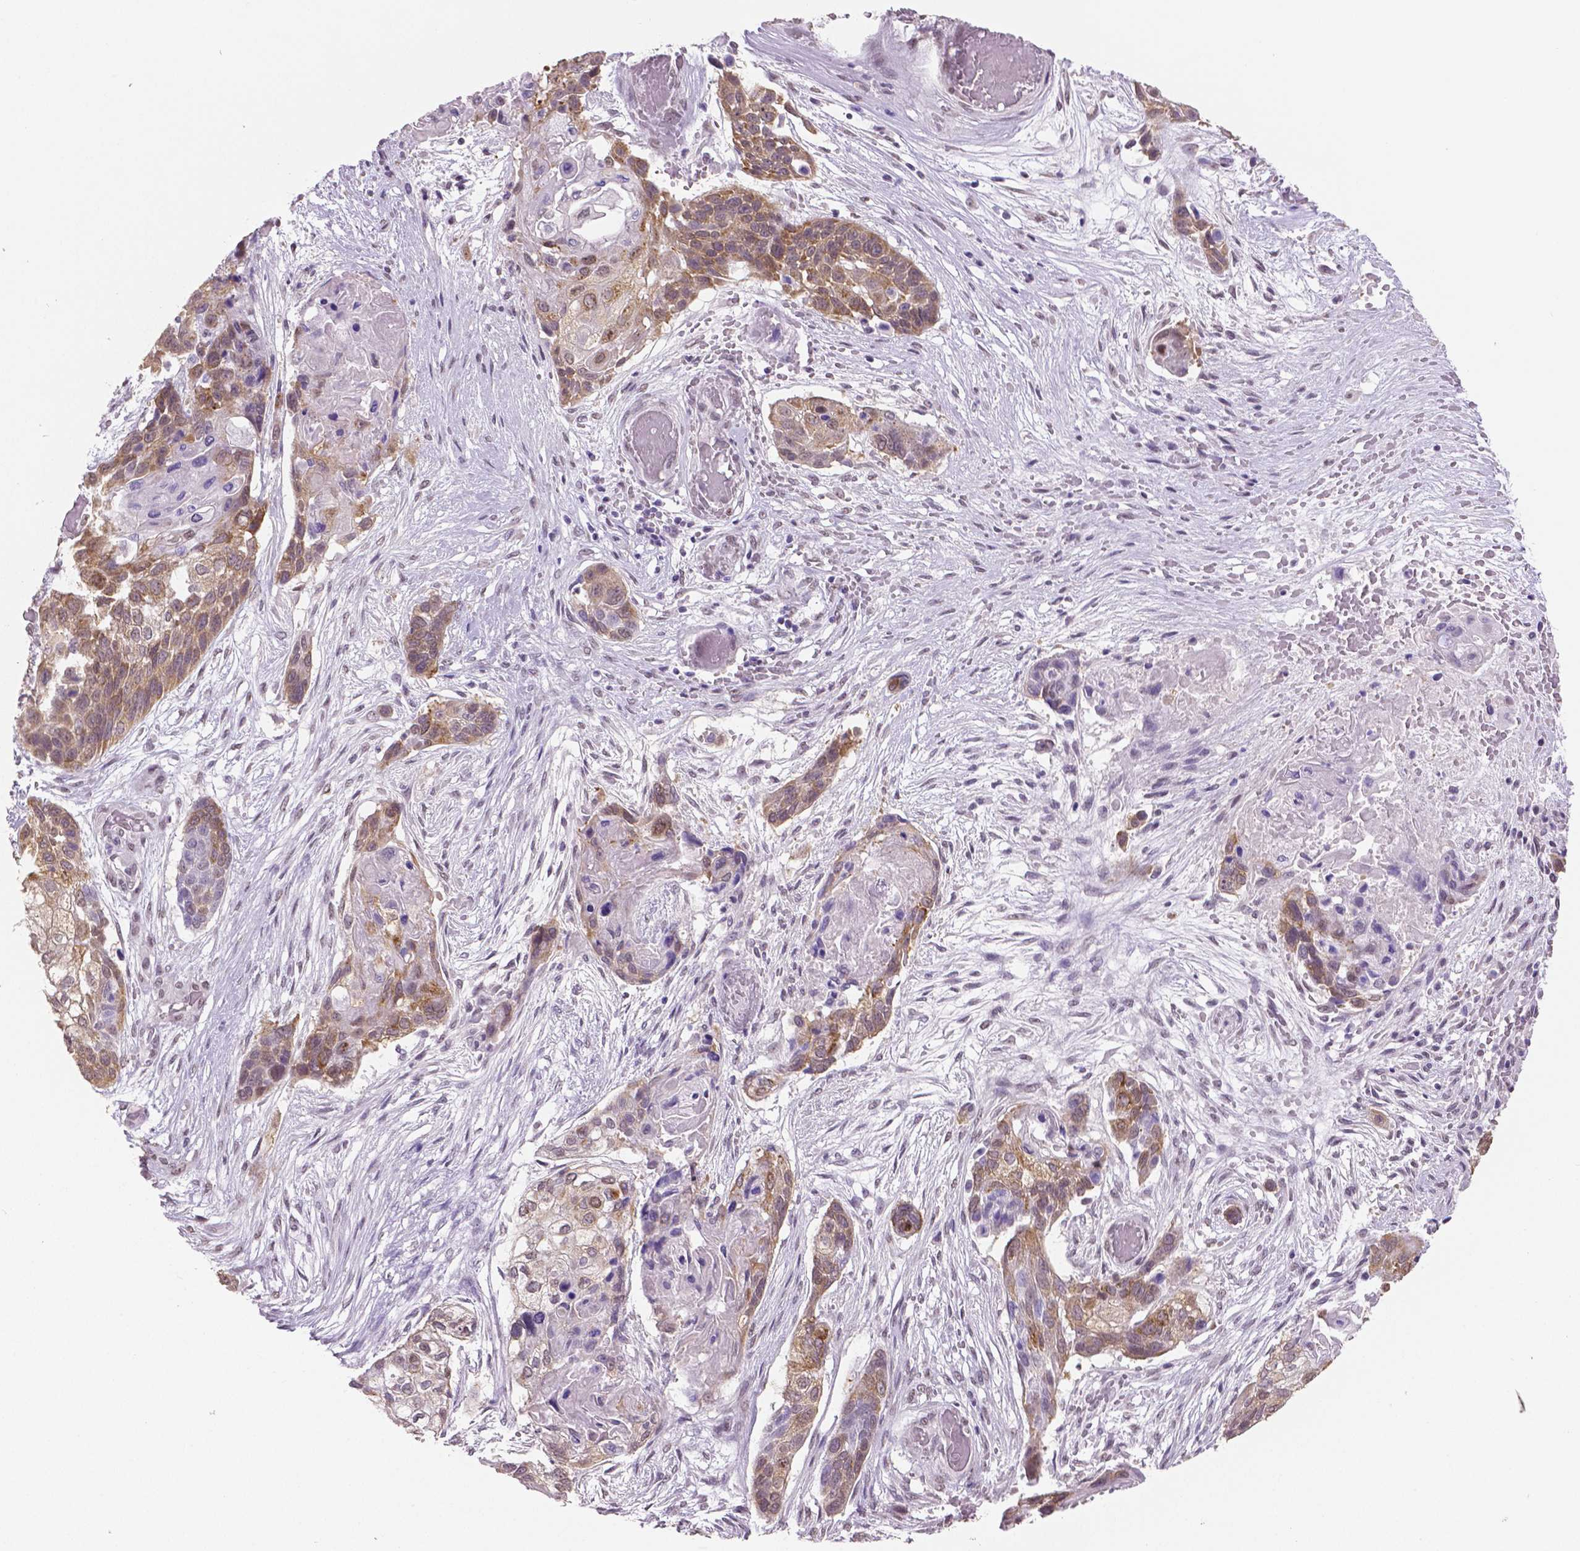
{"staining": {"intensity": "moderate", "quantity": "25%-75%", "location": "cytoplasmic/membranous"}, "tissue": "lung cancer", "cell_type": "Tumor cells", "image_type": "cancer", "snomed": [{"axis": "morphology", "description": "Squamous cell carcinoma, NOS"}, {"axis": "topography", "description": "Lung"}], "caption": "IHC (DAB) staining of human lung cancer displays moderate cytoplasmic/membranous protein expression in approximately 25%-75% of tumor cells.", "gene": "IGF2BP1", "patient": {"sex": "male", "age": 69}}